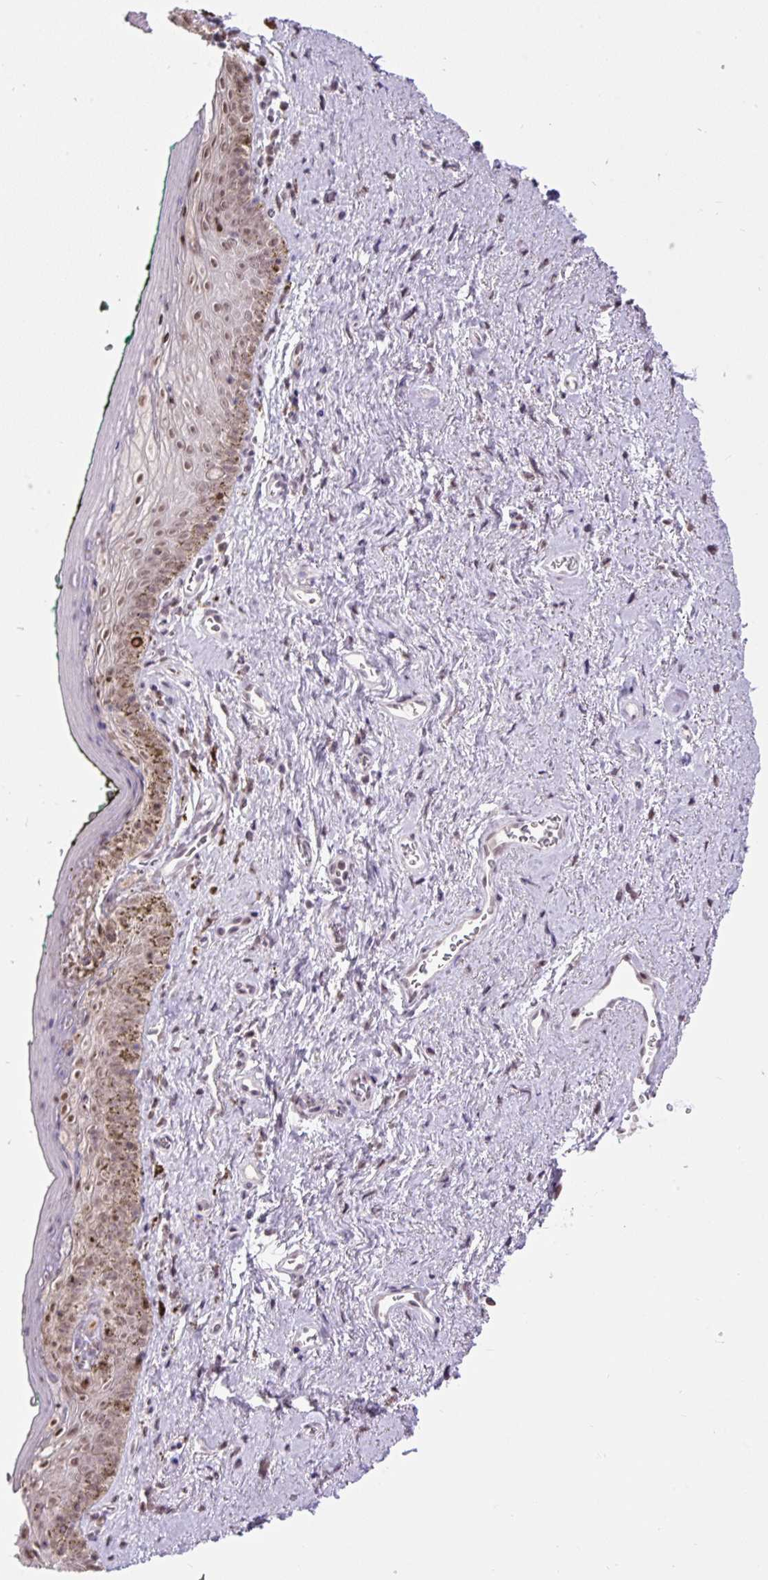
{"staining": {"intensity": "moderate", "quantity": ">75%", "location": "nuclear"}, "tissue": "vagina", "cell_type": "Squamous epithelial cells", "image_type": "normal", "snomed": [{"axis": "morphology", "description": "Normal tissue, NOS"}, {"axis": "topography", "description": "Vulva"}, {"axis": "topography", "description": "Vagina"}, {"axis": "topography", "description": "Peripheral nerve tissue"}], "caption": "IHC (DAB (3,3'-diaminobenzidine)) staining of benign vagina exhibits moderate nuclear protein positivity in about >75% of squamous epithelial cells. (IHC, brightfield microscopy, high magnification).", "gene": "ZNF672", "patient": {"sex": "female", "age": 66}}